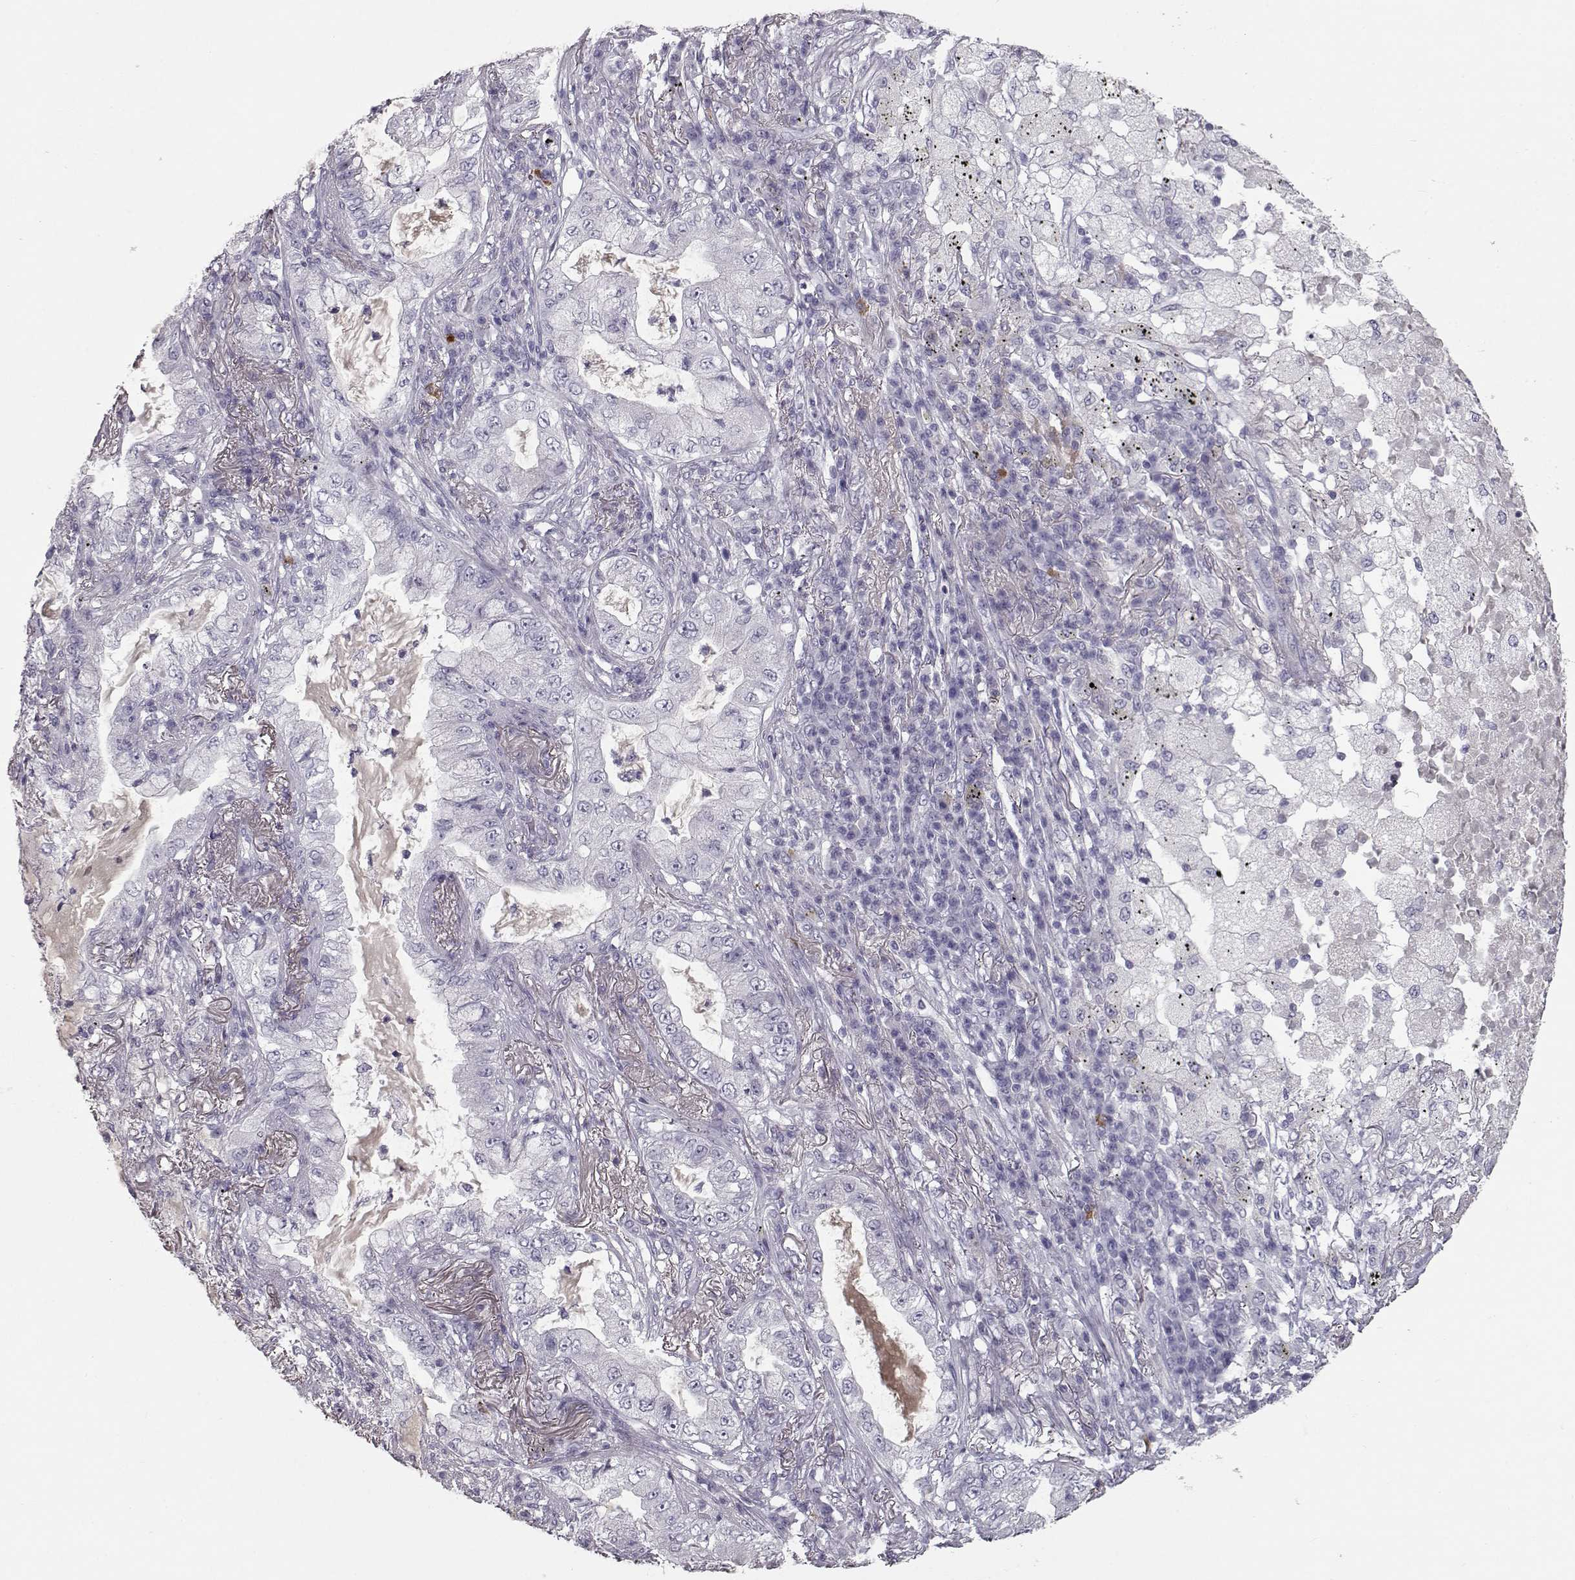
{"staining": {"intensity": "negative", "quantity": "none", "location": "none"}, "tissue": "lung cancer", "cell_type": "Tumor cells", "image_type": "cancer", "snomed": [{"axis": "morphology", "description": "Adenocarcinoma, NOS"}, {"axis": "topography", "description": "Lung"}], "caption": "IHC of lung cancer (adenocarcinoma) demonstrates no positivity in tumor cells. (Immunohistochemistry (ihc), brightfield microscopy, high magnification).", "gene": "CCL19", "patient": {"sex": "female", "age": 73}}